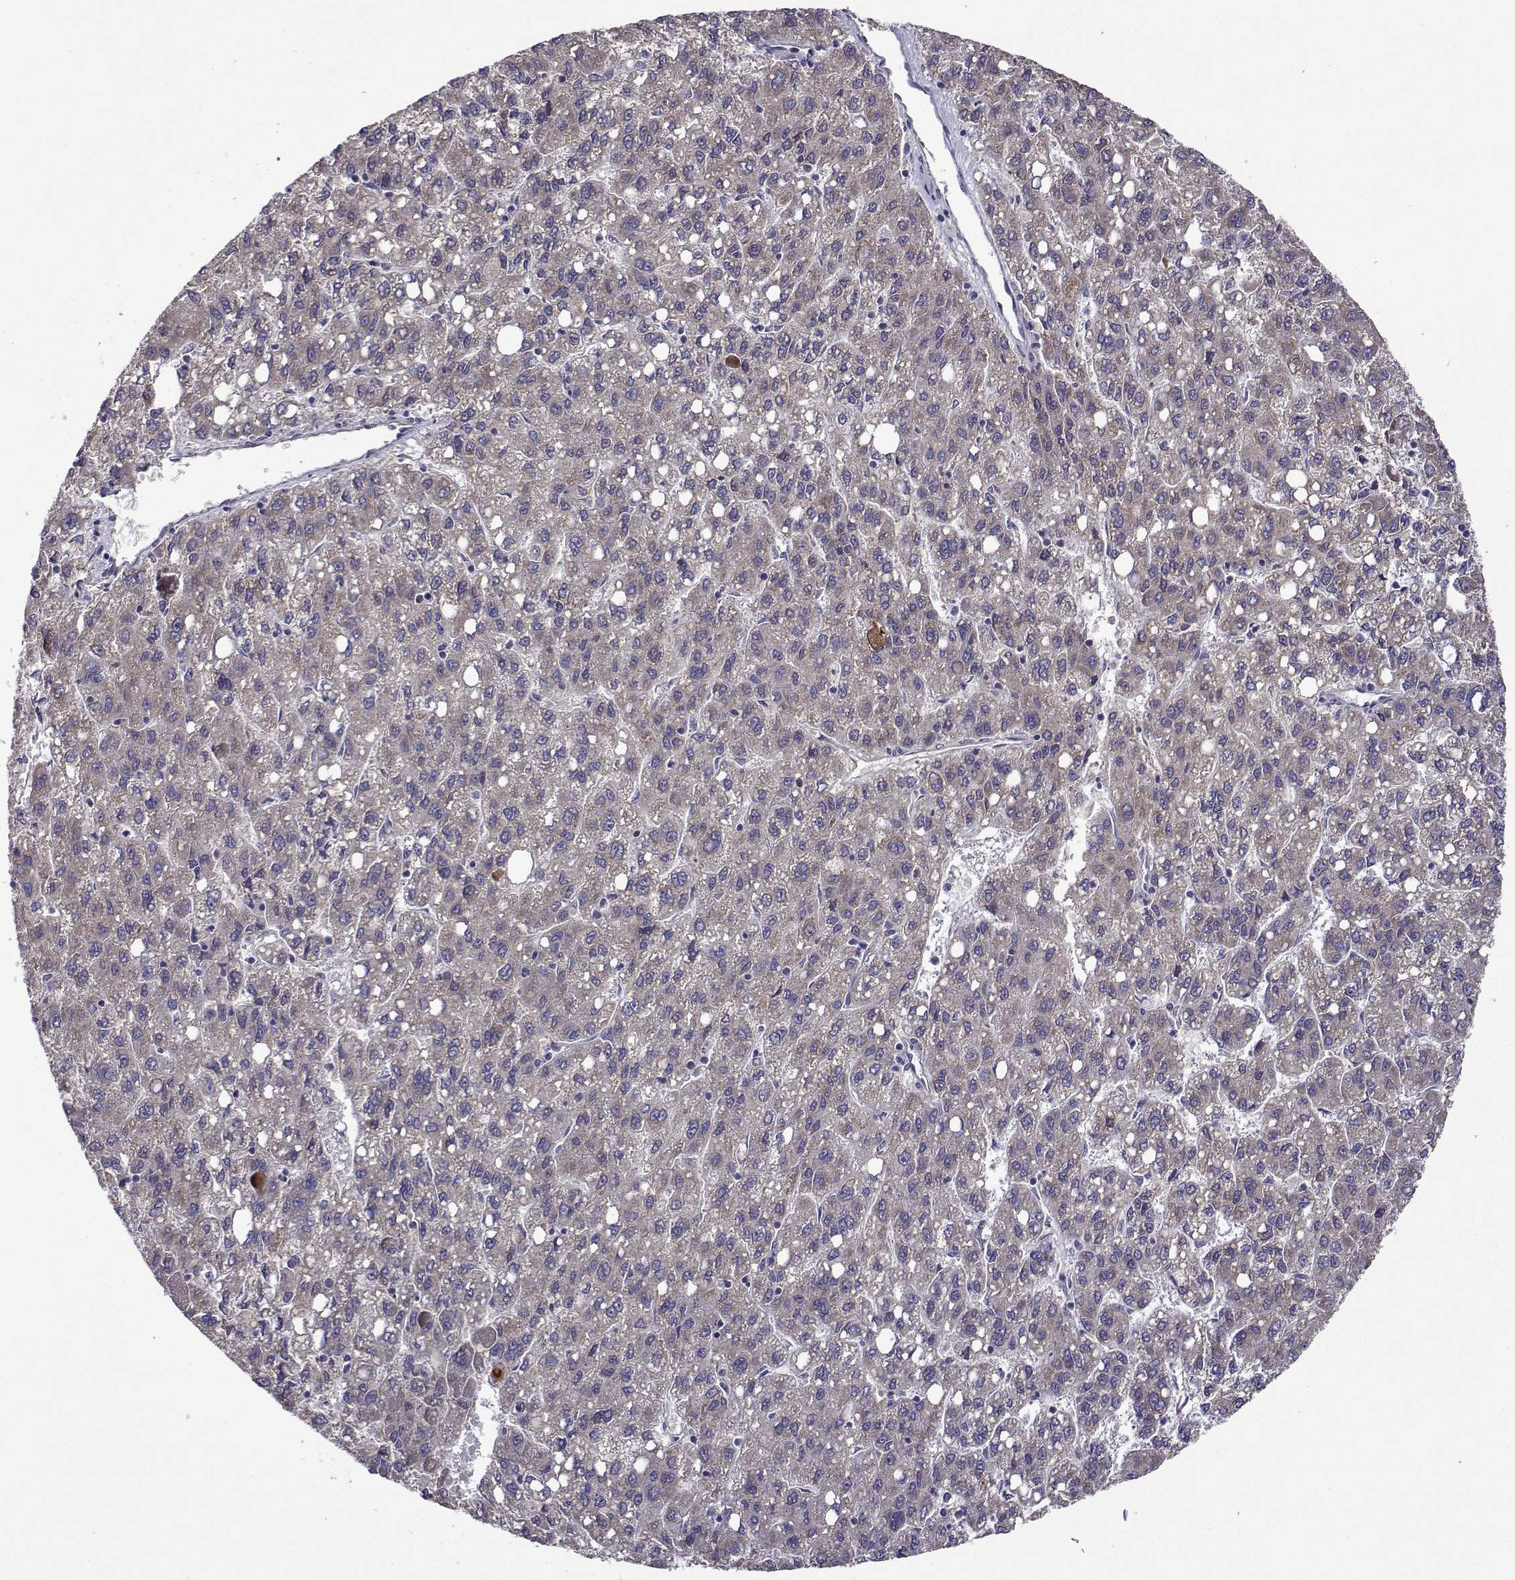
{"staining": {"intensity": "weak", "quantity": "<25%", "location": "cytoplasmic/membranous"}, "tissue": "liver cancer", "cell_type": "Tumor cells", "image_type": "cancer", "snomed": [{"axis": "morphology", "description": "Carcinoma, Hepatocellular, NOS"}, {"axis": "topography", "description": "Liver"}], "caption": "The micrograph exhibits no significant expression in tumor cells of hepatocellular carcinoma (liver).", "gene": "TARBP2", "patient": {"sex": "female", "age": 82}}